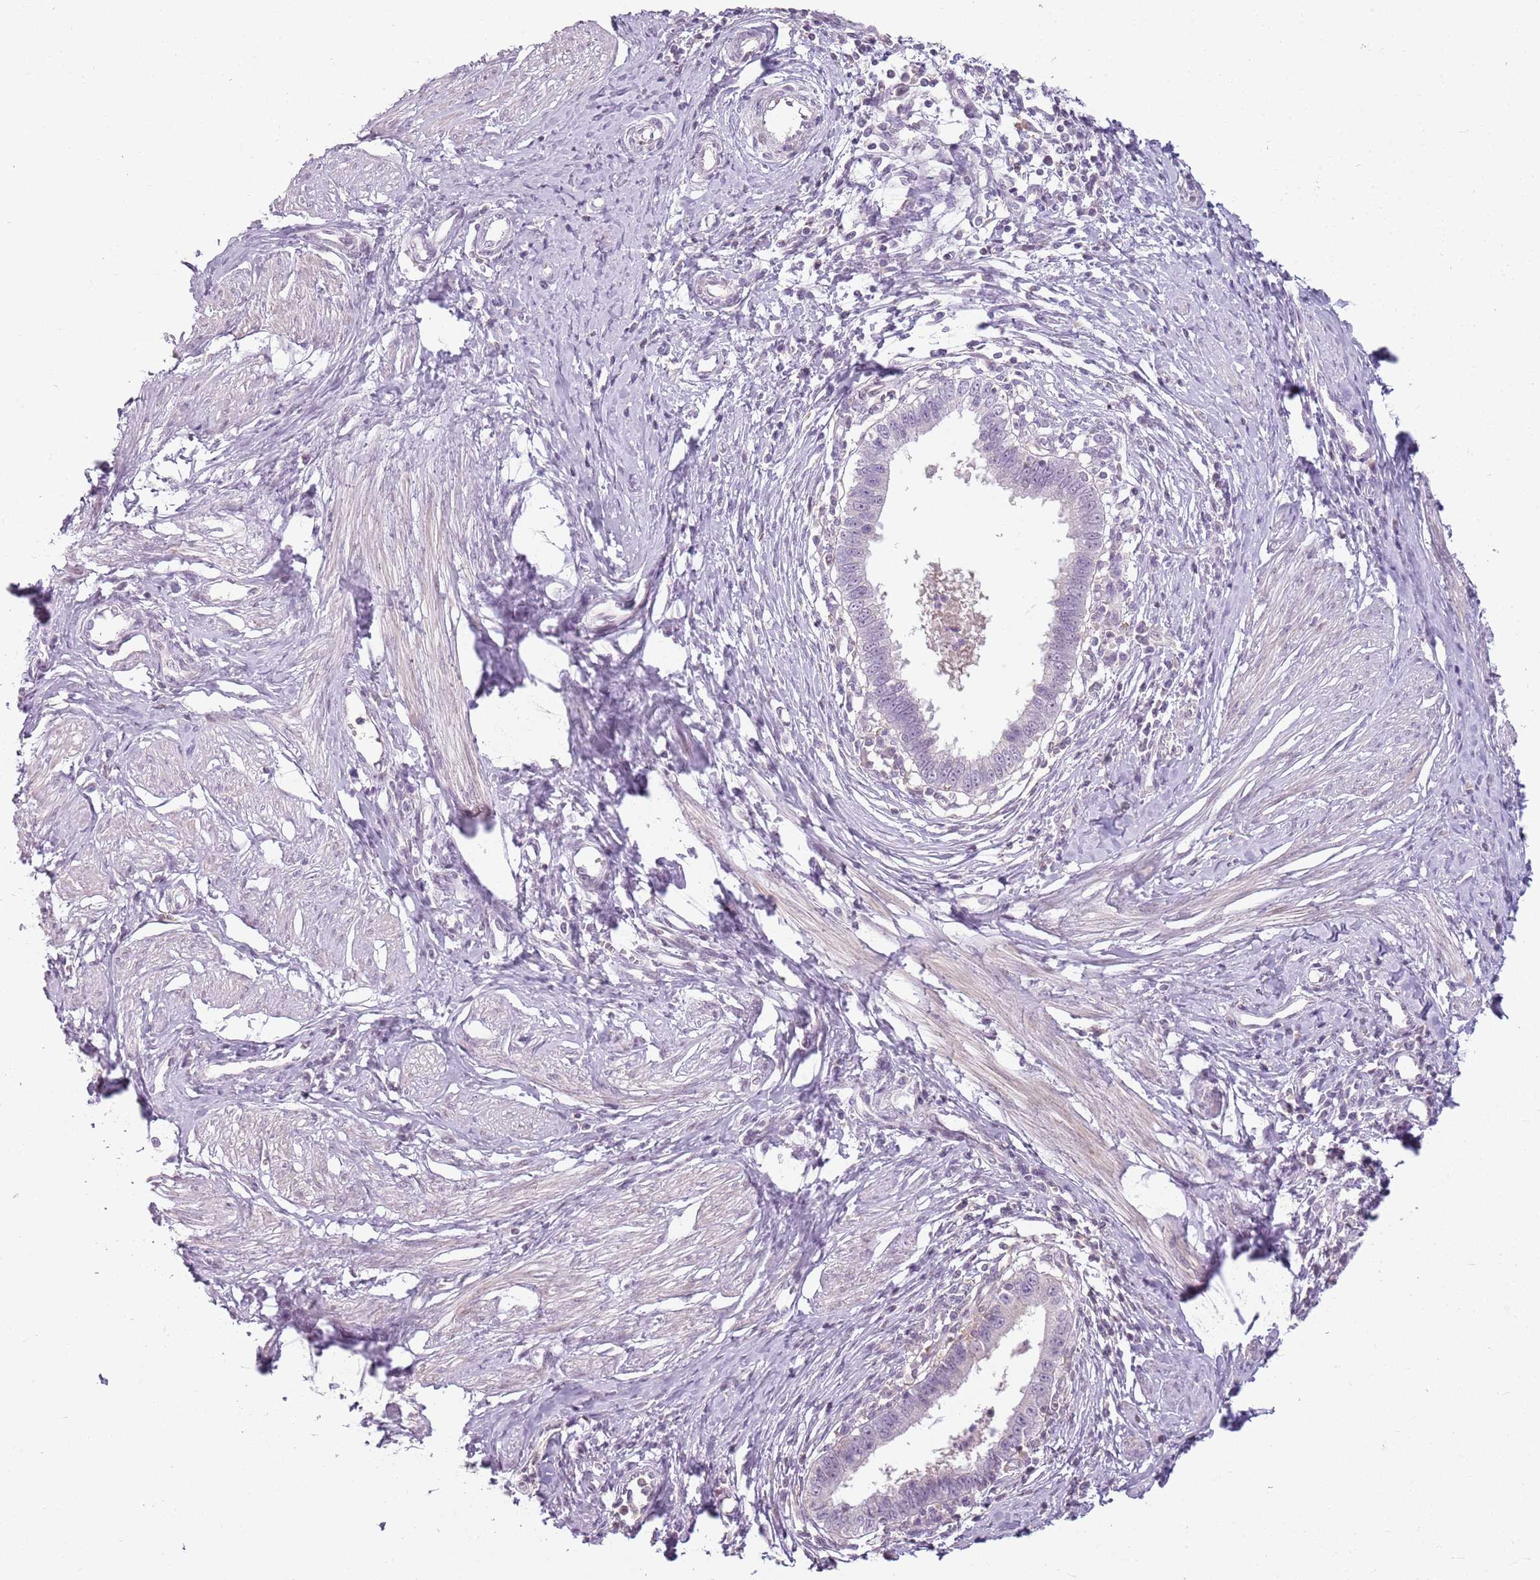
{"staining": {"intensity": "negative", "quantity": "none", "location": "none"}, "tissue": "cervical cancer", "cell_type": "Tumor cells", "image_type": "cancer", "snomed": [{"axis": "morphology", "description": "Adenocarcinoma, NOS"}, {"axis": "topography", "description": "Cervix"}], "caption": "A high-resolution image shows immunohistochemistry (IHC) staining of cervical adenocarcinoma, which shows no significant positivity in tumor cells. The staining is performed using DAB brown chromogen with nuclei counter-stained in using hematoxylin.", "gene": "DEFB116", "patient": {"sex": "female", "age": 36}}